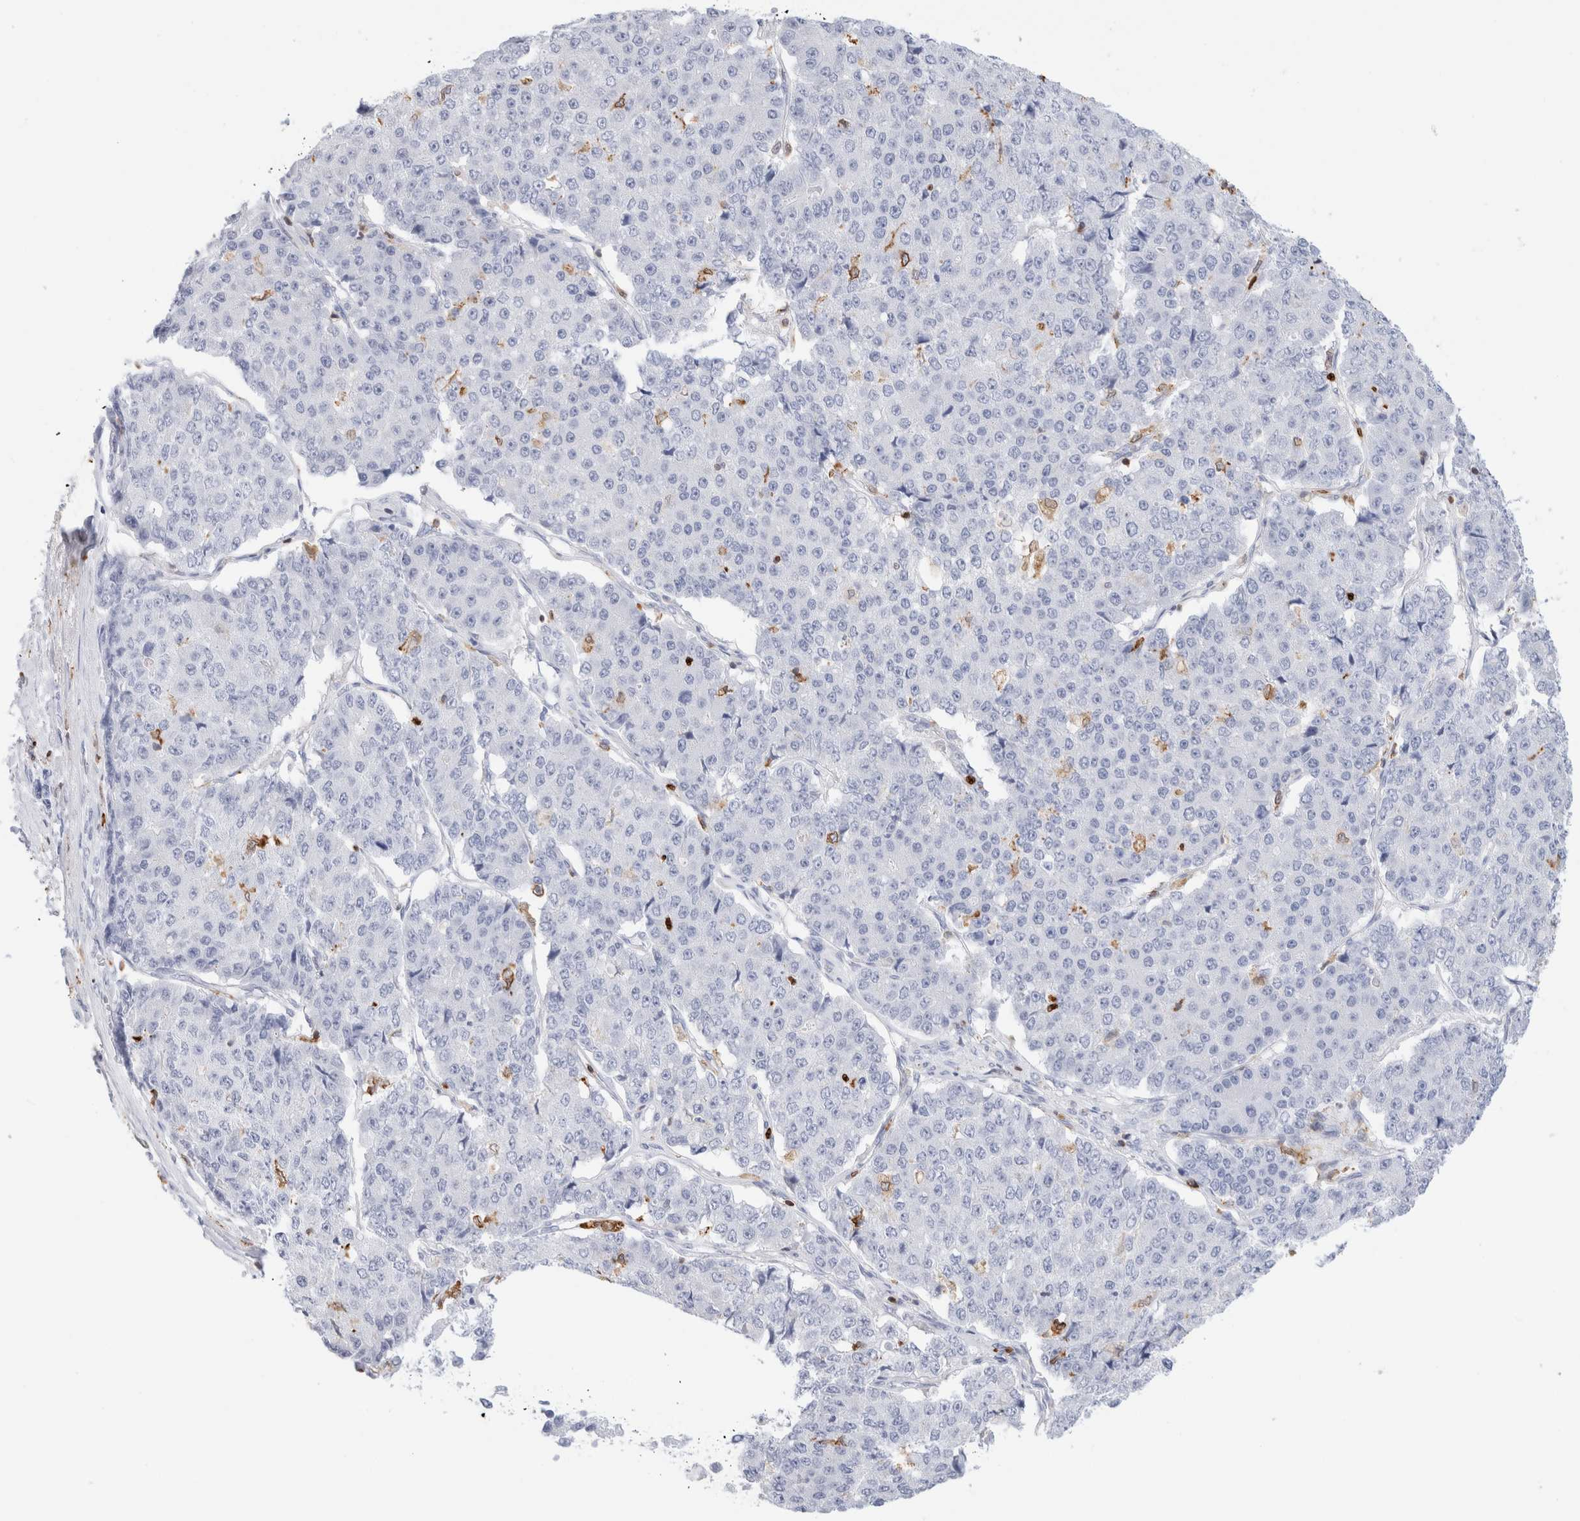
{"staining": {"intensity": "negative", "quantity": "none", "location": "none"}, "tissue": "pancreatic cancer", "cell_type": "Tumor cells", "image_type": "cancer", "snomed": [{"axis": "morphology", "description": "Adenocarcinoma, NOS"}, {"axis": "topography", "description": "Pancreas"}], "caption": "An IHC histopathology image of pancreatic adenocarcinoma is shown. There is no staining in tumor cells of pancreatic adenocarcinoma.", "gene": "ALOX5AP", "patient": {"sex": "male", "age": 50}}